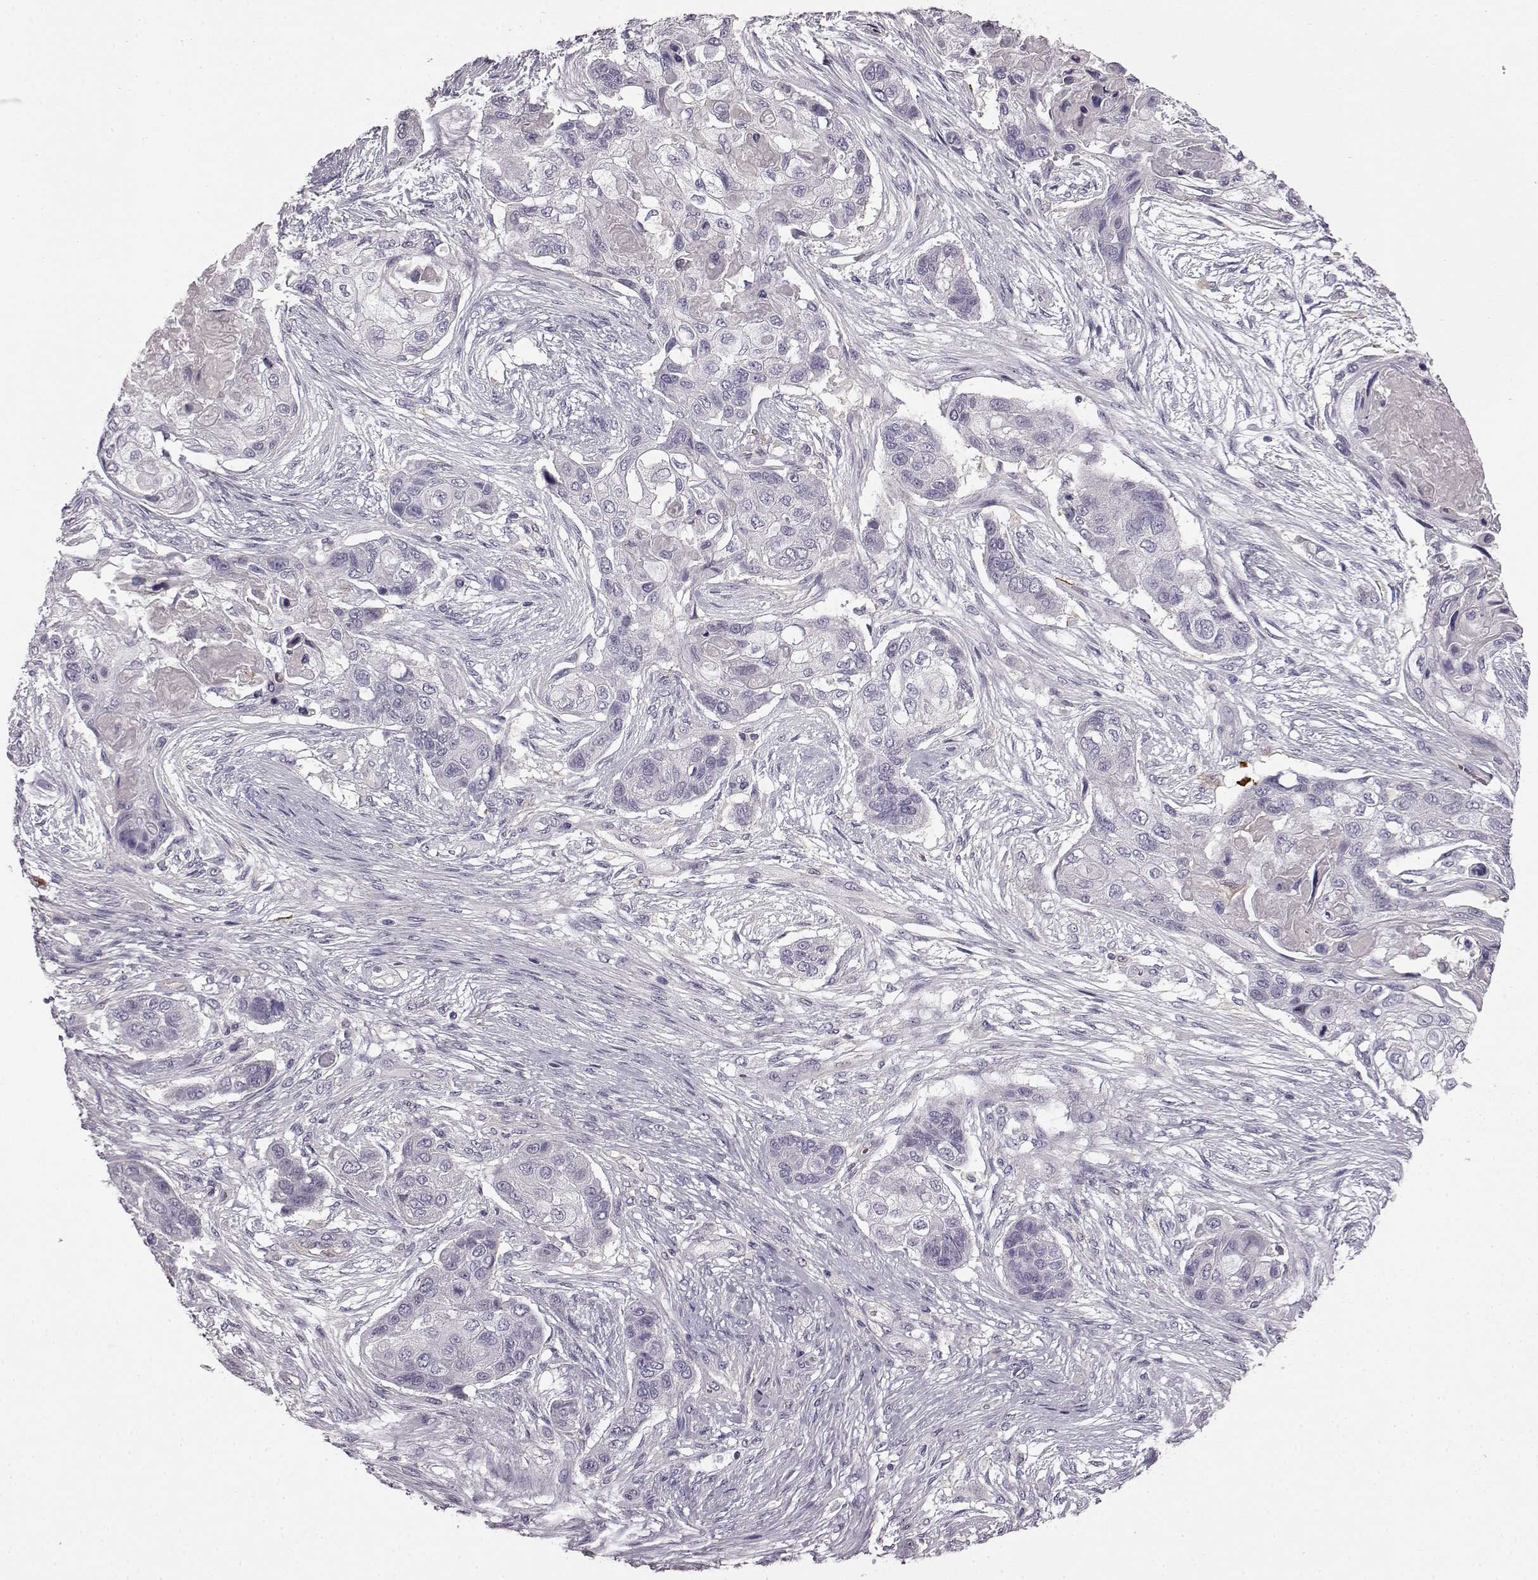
{"staining": {"intensity": "negative", "quantity": "none", "location": "none"}, "tissue": "lung cancer", "cell_type": "Tumor cells", "image_type": "cancer", "snomed": [{"axis": "morphology", "description": "Squamous cell carcinoma, NOS"}, {"axis": "topography", "description": "Lung"}], "caption": "Tumor cells are negative for protein expression in human lung cancer (squamous cell carcinoma). (DAB immunohistochemistry, high magnification).", "gene": "KRT85", "patient": {"sex": "male", "age": 69}}